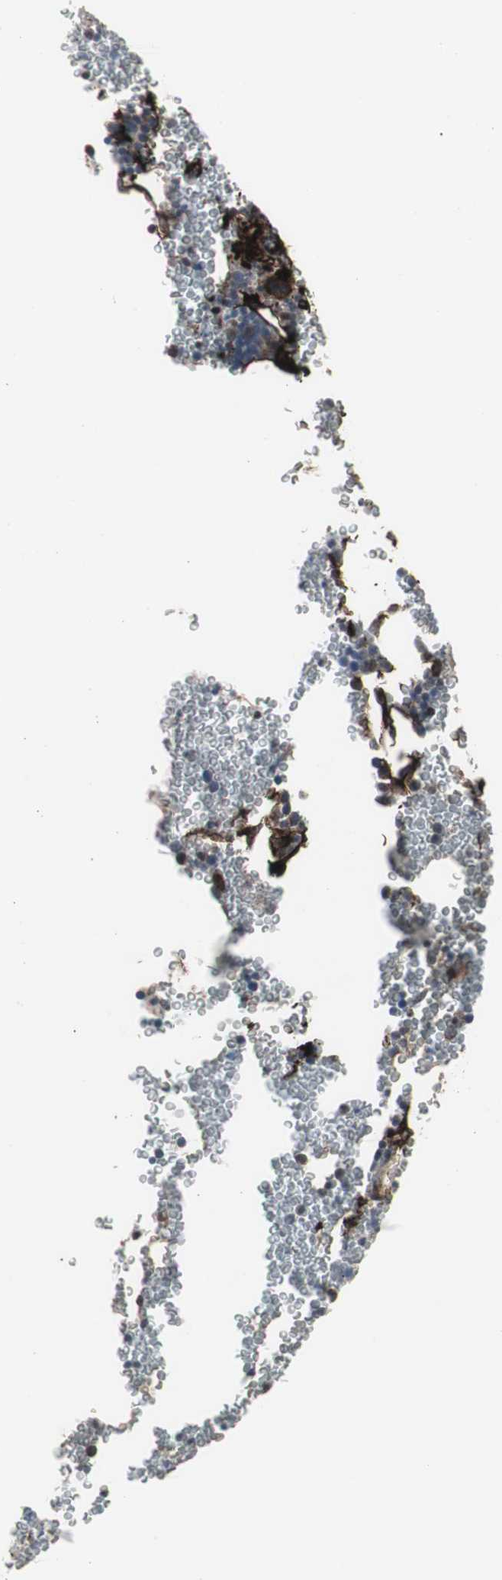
{"staining": {"intensity": "negative", "quantity": "none", "location": "none"}, "tissue": "bone marrow", "cell_type": "Hematopoietic cells", "image_type": "normal", "snomed": [{"axis": "morphology", "description": "Normal tissue, NOS"}, {"axis": "morphology", "description": "Inflammation, NOS"}, {"axis": "topography", "description": "Bone marrow"}], "caption": "Histopathology image shows no protein staining in hematopoietic cells of normal bone marrow.", "gene": "PDGFA", "patient": {"sex": "male", "age": 22}}